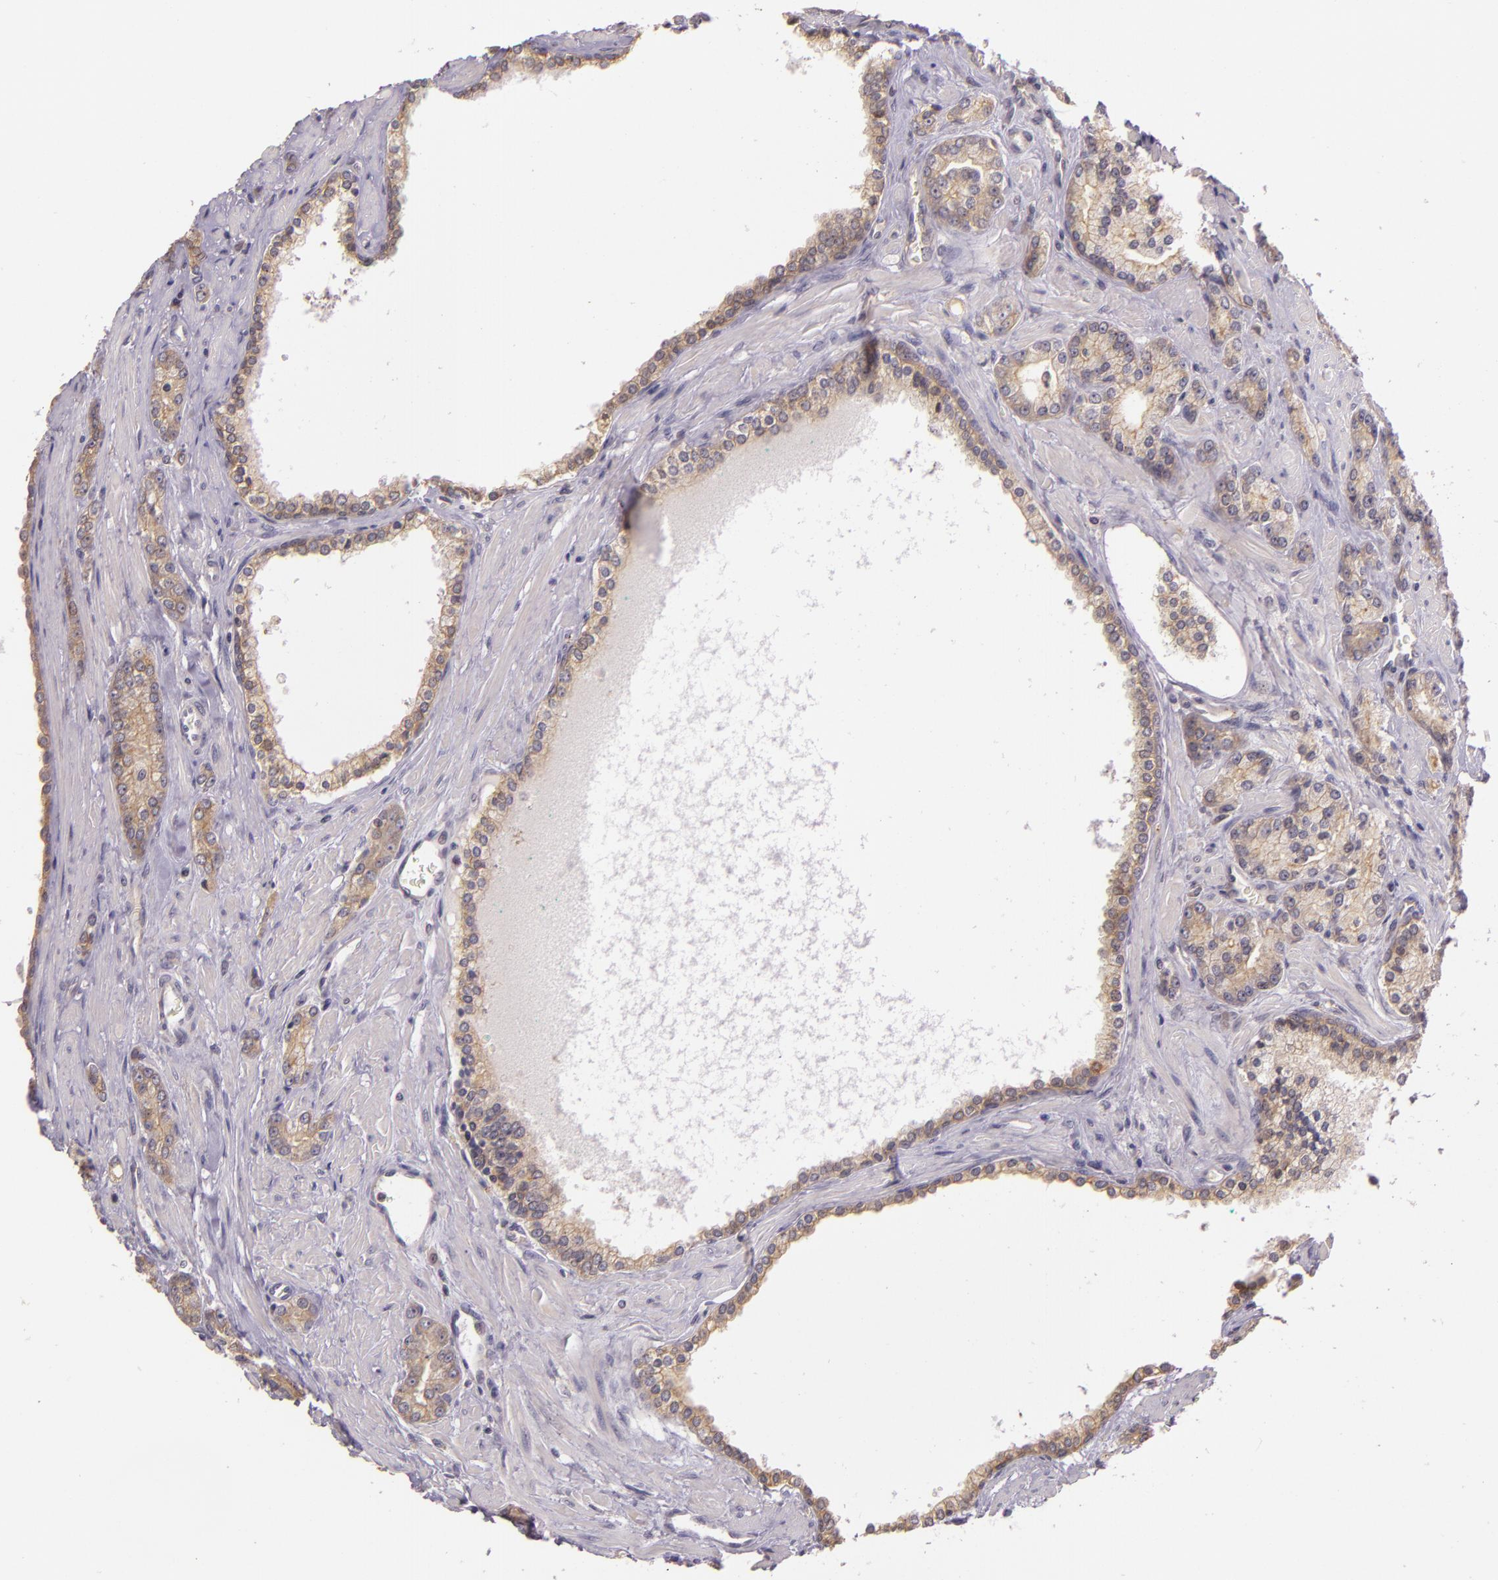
{"staining": {"intensity": "weak", "quantity": ">75%", "location": "cytoplasmic/membranous"}, "tissue": "prostate cancer", "cell_type": "Tumor cells", "image_type": "cancer", "snomed": [{"axis": "morphology", "description": "Adenocarcinoma, High grade"}, {"axis": "topography", "description": "Prostate"}], "caption": "Tumor cells exhibit low levels of weak cytoplasmic/membranous staining in about >75% of cells in prostate high-grade adenocarcinoma. (DAB (3,3'-diaminobenzidine) = brown stain, brightfield microscopy at high magnification).", "gene": "ARMH4", "patient": {"sex": "male", "age": 71}}